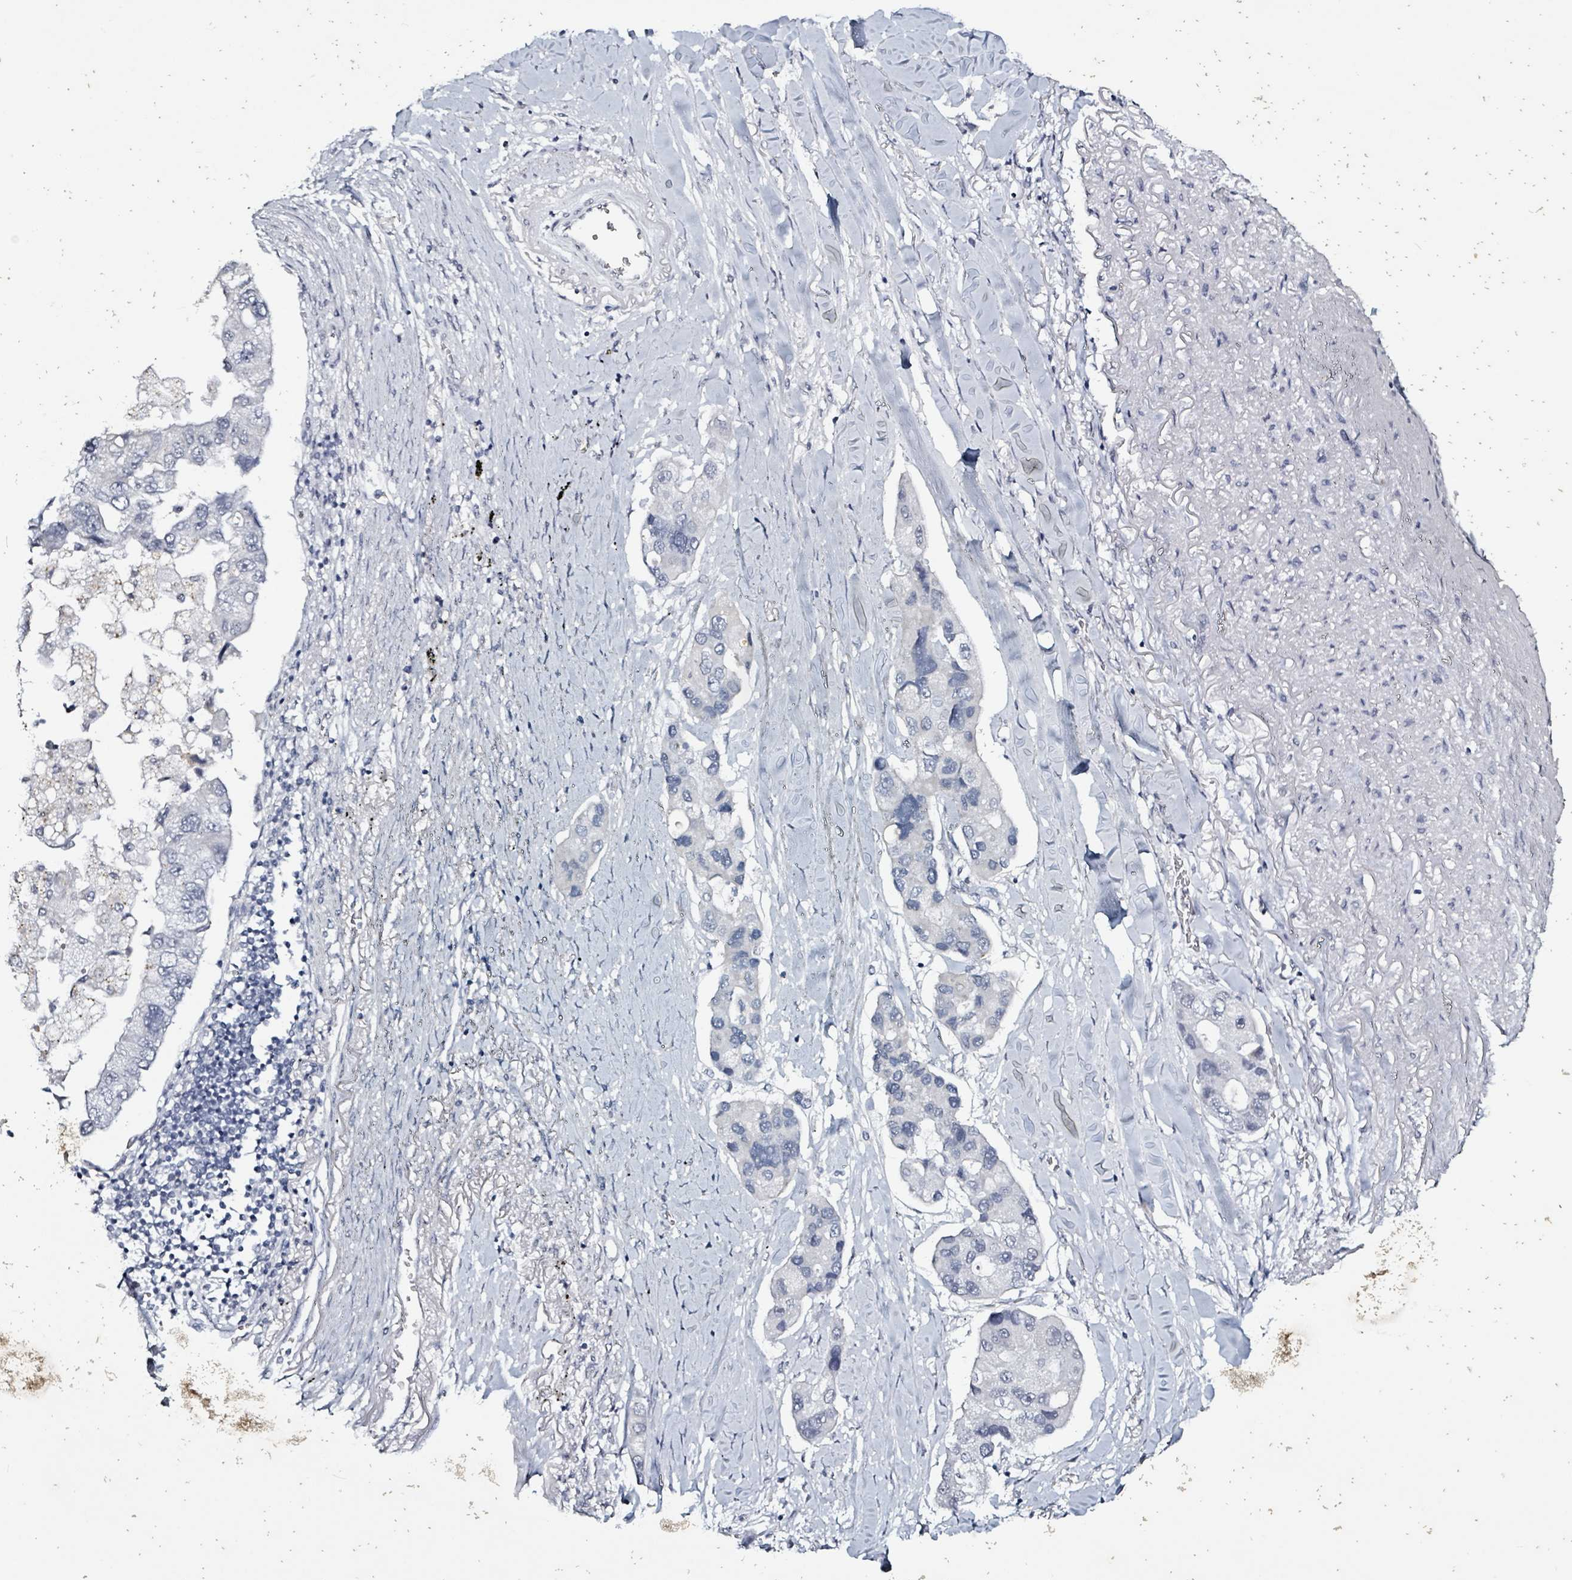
{"staining": {"intensity": "negative", "quantity": "none", "location": "none"}, "tissue": "lung cancer", "cell_type": "Tumor cells", "image_type": "cancer", "snomed": [{"axis": "morphology", "description": "Adenocarcinoma, NOS"}, {"axis": "topography", "description": "Lung"}], "caption": "This is a photomicrograph of immunohistochemistry (IHC) staining of lung adenocarcinoma, which shows no staining in tumor cells.", "gene": "CA9", "patient": {"sex": "female", "age": 54}}